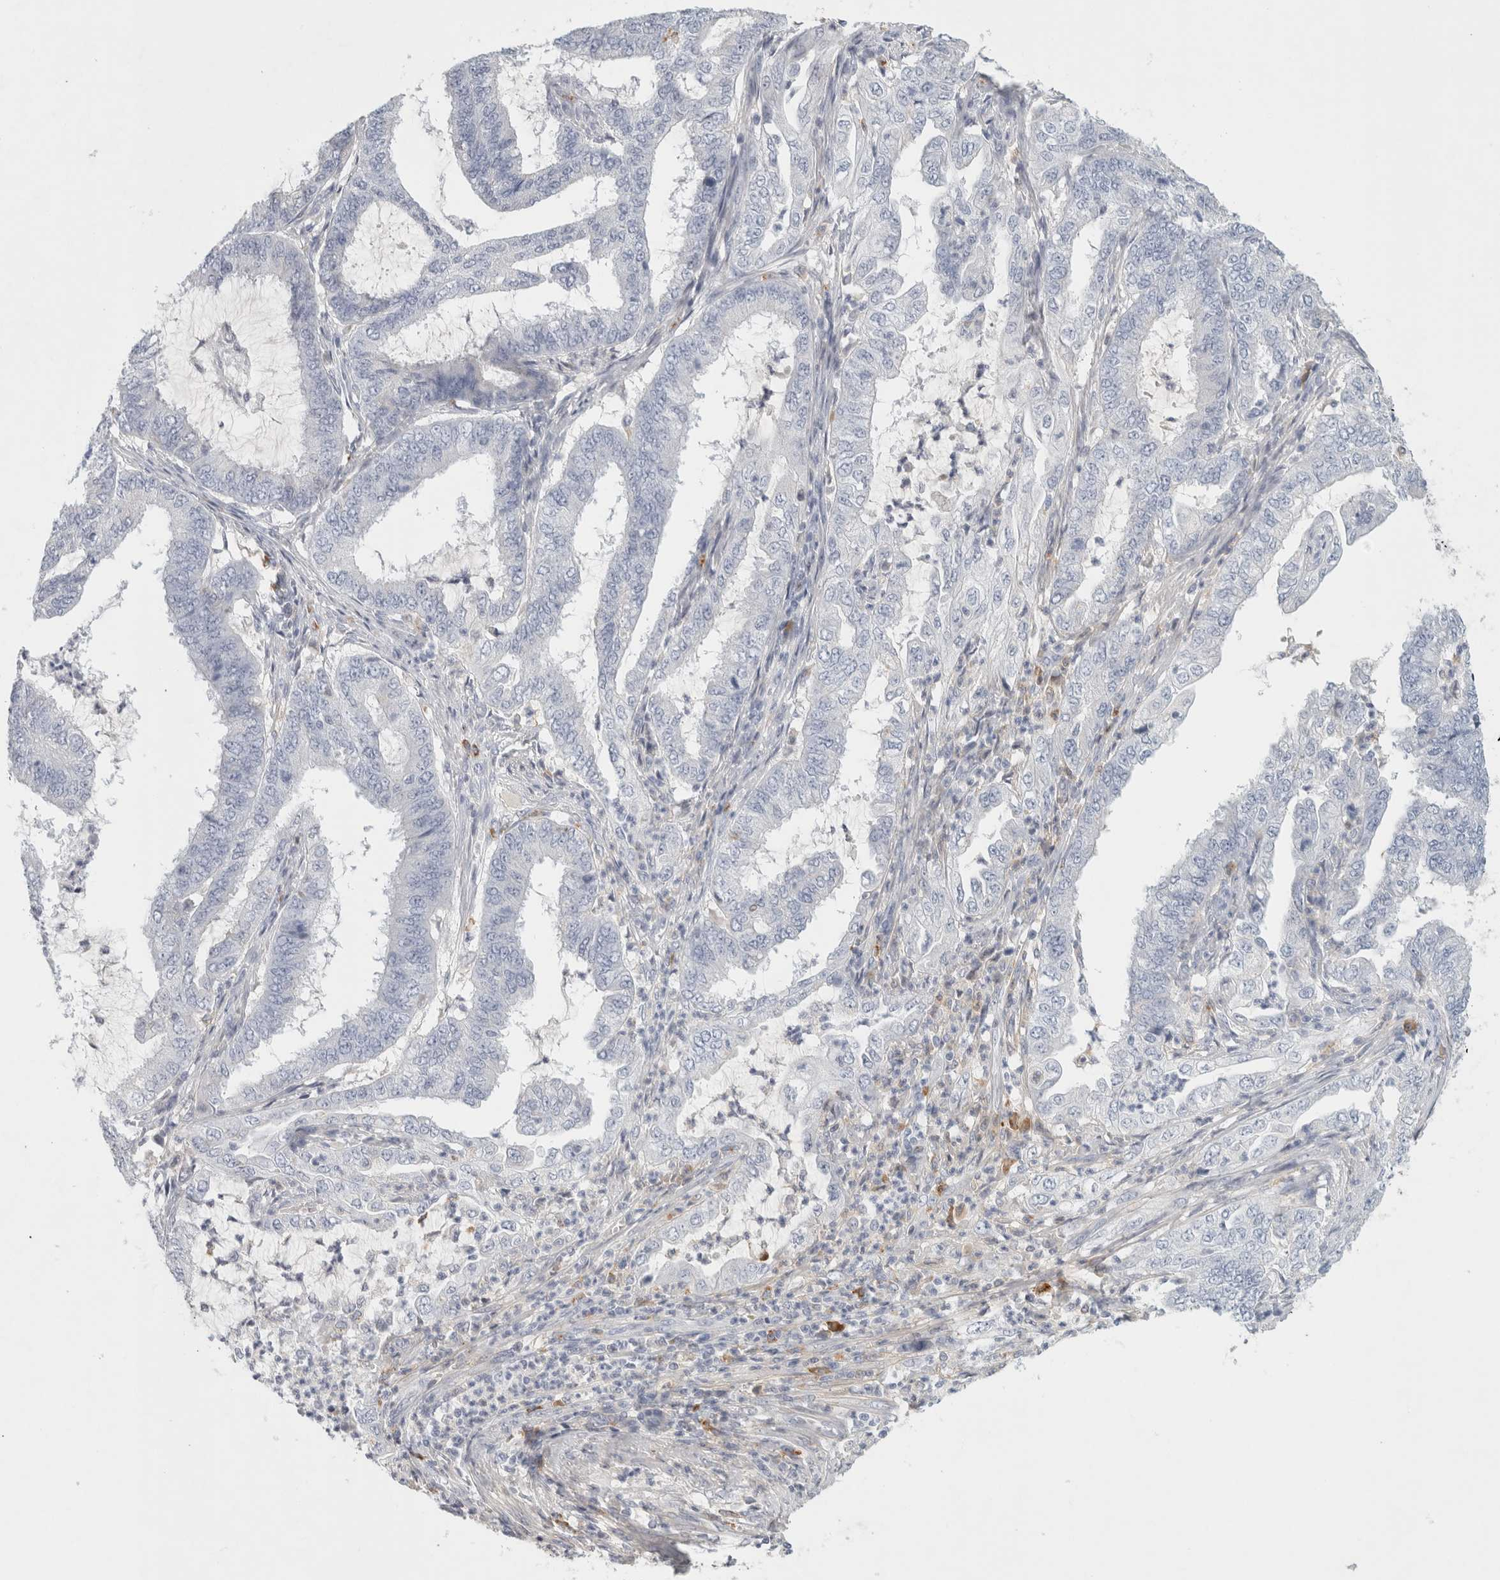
{"staining": {"intensity": "negative", "quantity": "none", "location": "none"}, "tissue": "endometrial cancer", "cell_type": "Tumor cells", "image_type": "cancer", "snomed": [{"axis": "morphology", "description": "Adenocarcinoma, NOS"}, {"axis": "topography", "description": "Endometrium"}], "caption": "Protein analysis of endometrial adenocarcinoma reveals no significant staining in tumor cells.", "gene": "FGL2", "patient": {"sex": "female", "age": 51}}